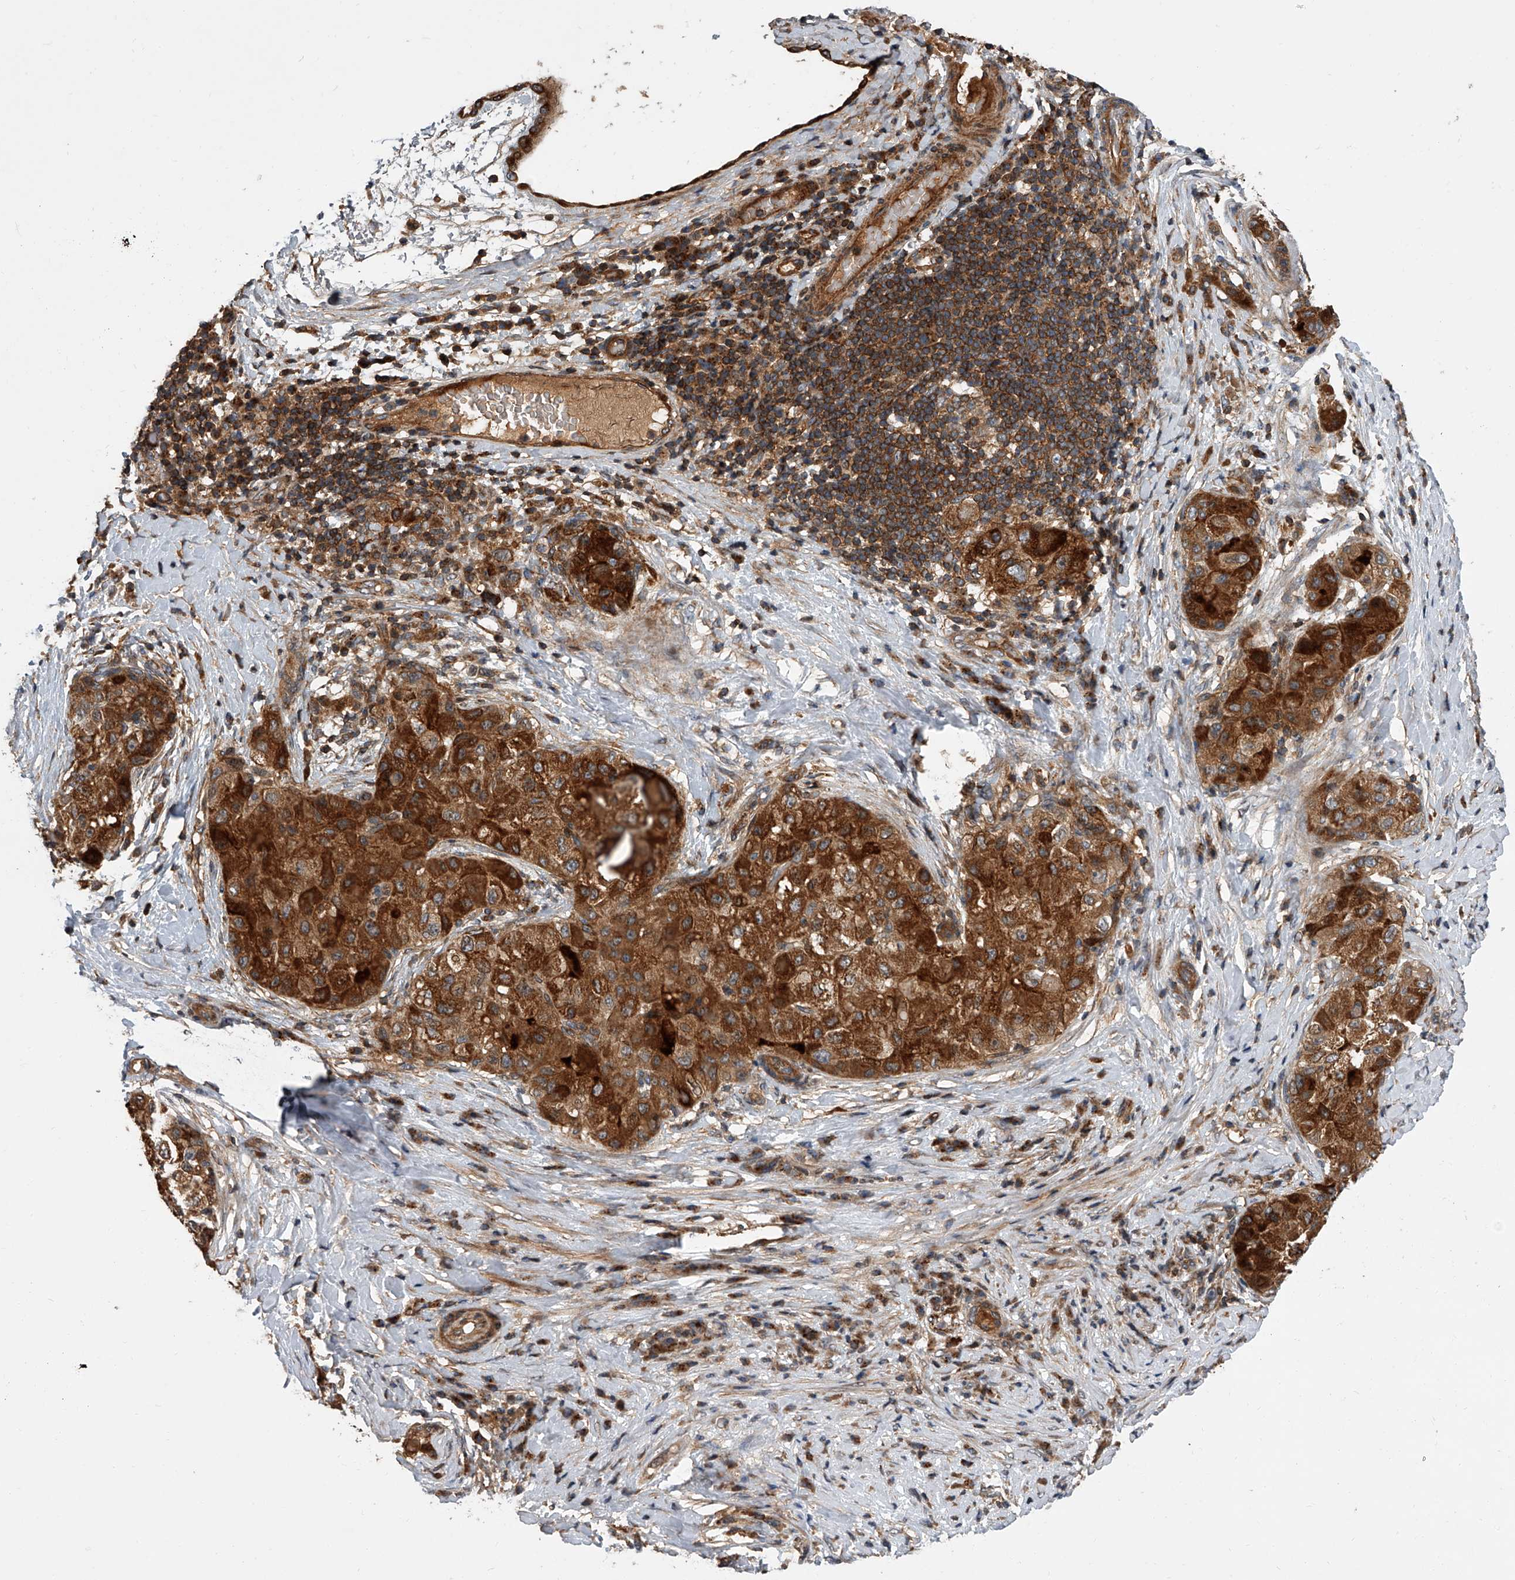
{"staining": {"intensity": "strong", "quantity": ">75%", "location": "cytoplasmic/membranous"}, "tissue": "liver cancer", "cell_type": "Tumor cells", "image_type": "cancer", "snomed": [{"axis": "morphology", "description": "Carcinoma, Hepatocellular, NOS"}, {"axis": "topography", "description": "Liver"}], "caption": "Immunohistochemical staining of liver cancer (hepatocellular carcinoma) demonstrates high levels of strong cytoplasmic/membranous expression in approximately >75% of tumor cells.", "gene": "USP47", "patient": {"sex": "male", "age": 80}}